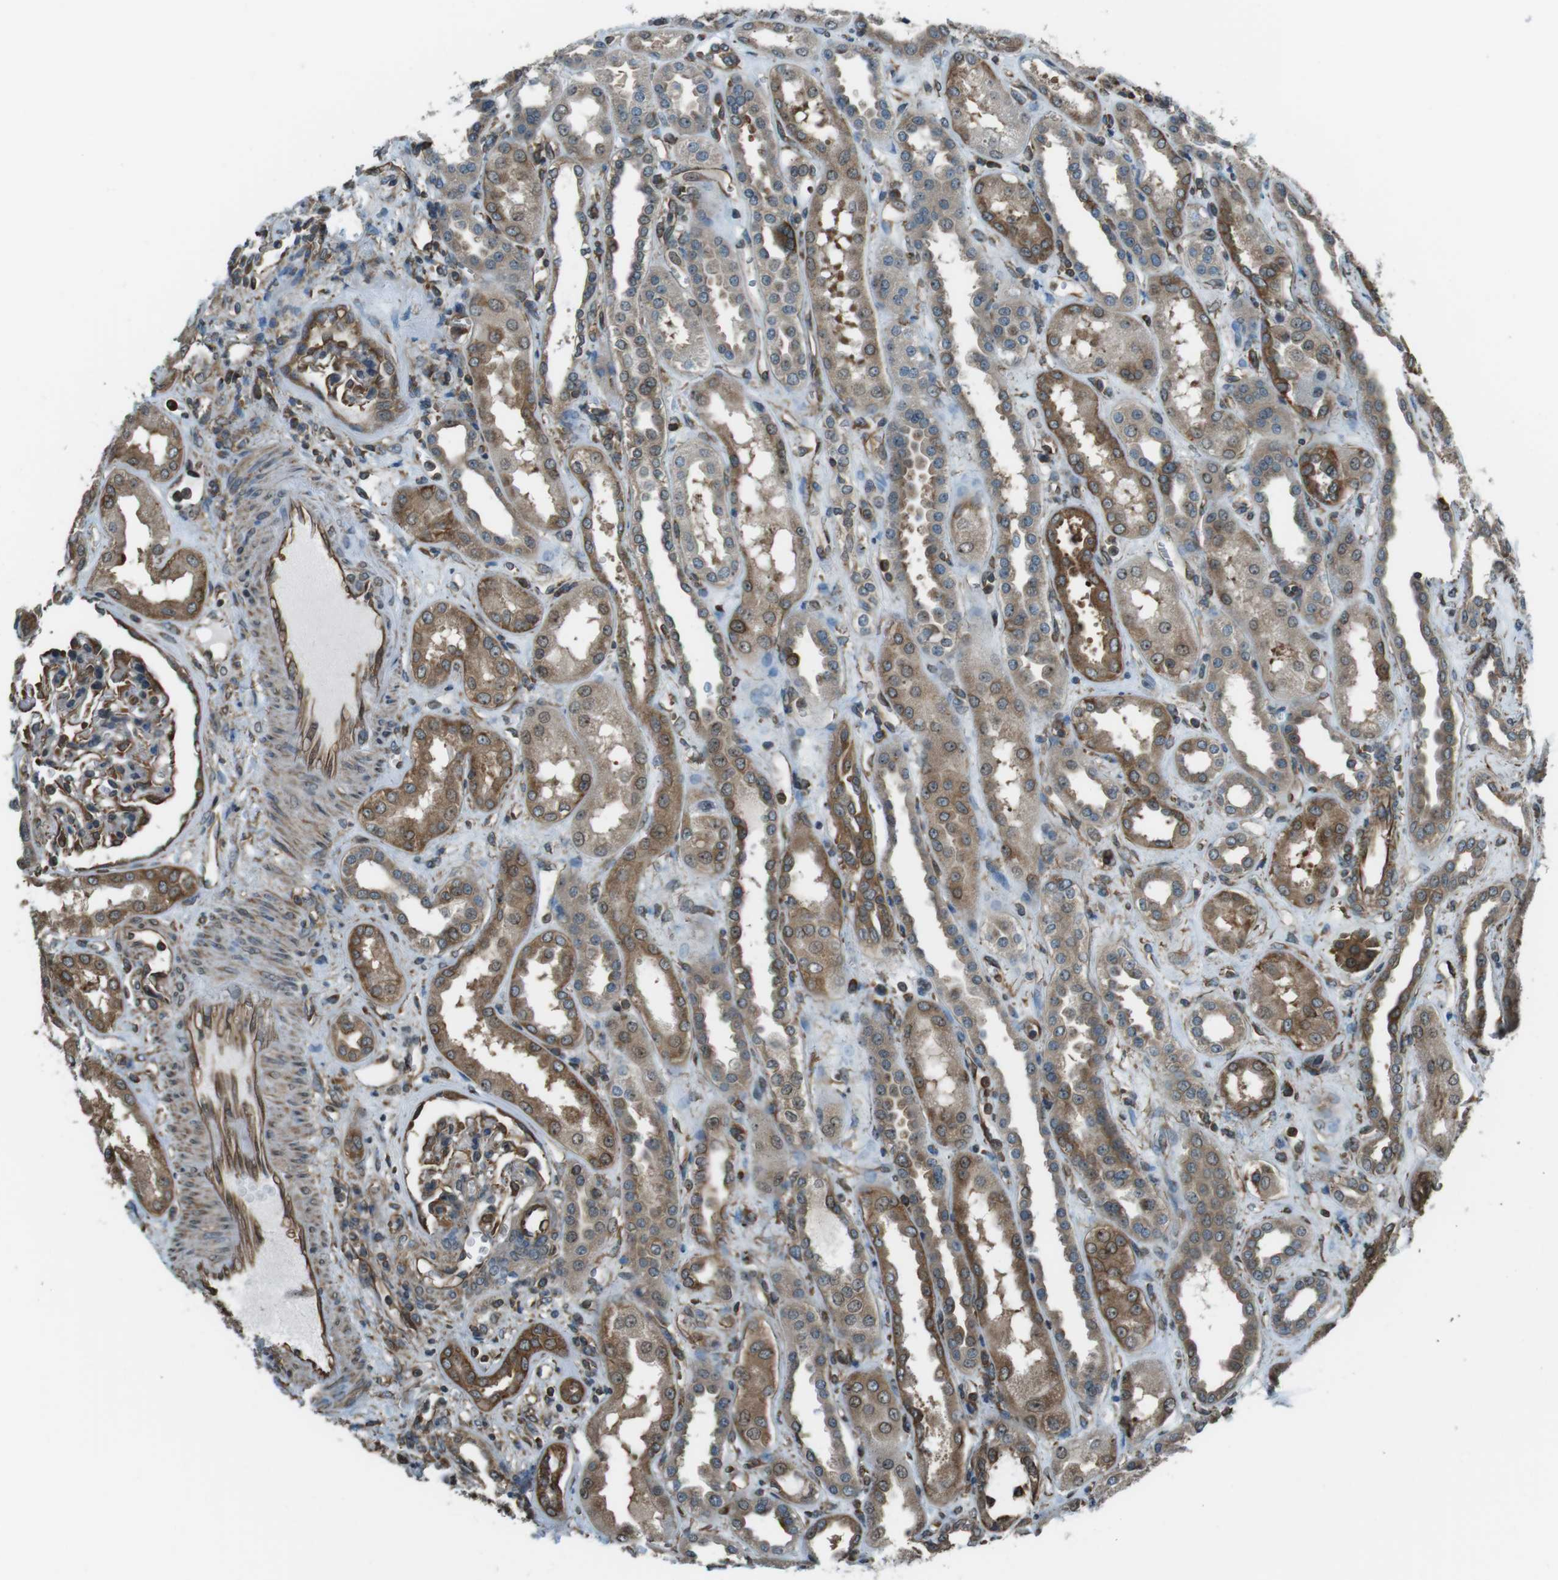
{"staining": {"intensity": "moderate", "quantity": "25%-75%", "location": "cytoplasmic/membranous"}, "tissue": "kidney", "cell_type": "Cells in glomeruli", "image_type": "normal", "snomed": [{"axis": "morphology", "description": "Normal tissue, NOS"}, {"axis": "topography", "description": "Kidney"}], "caption": "IHC (DAB) staining of normal human kidney shows moderate cytoplasmic/membranous protein staining in approximately 25%-75% of cells in glomeruli.", "gene": "PA2G4", "patient": {"sex": "male", "age": 59}}